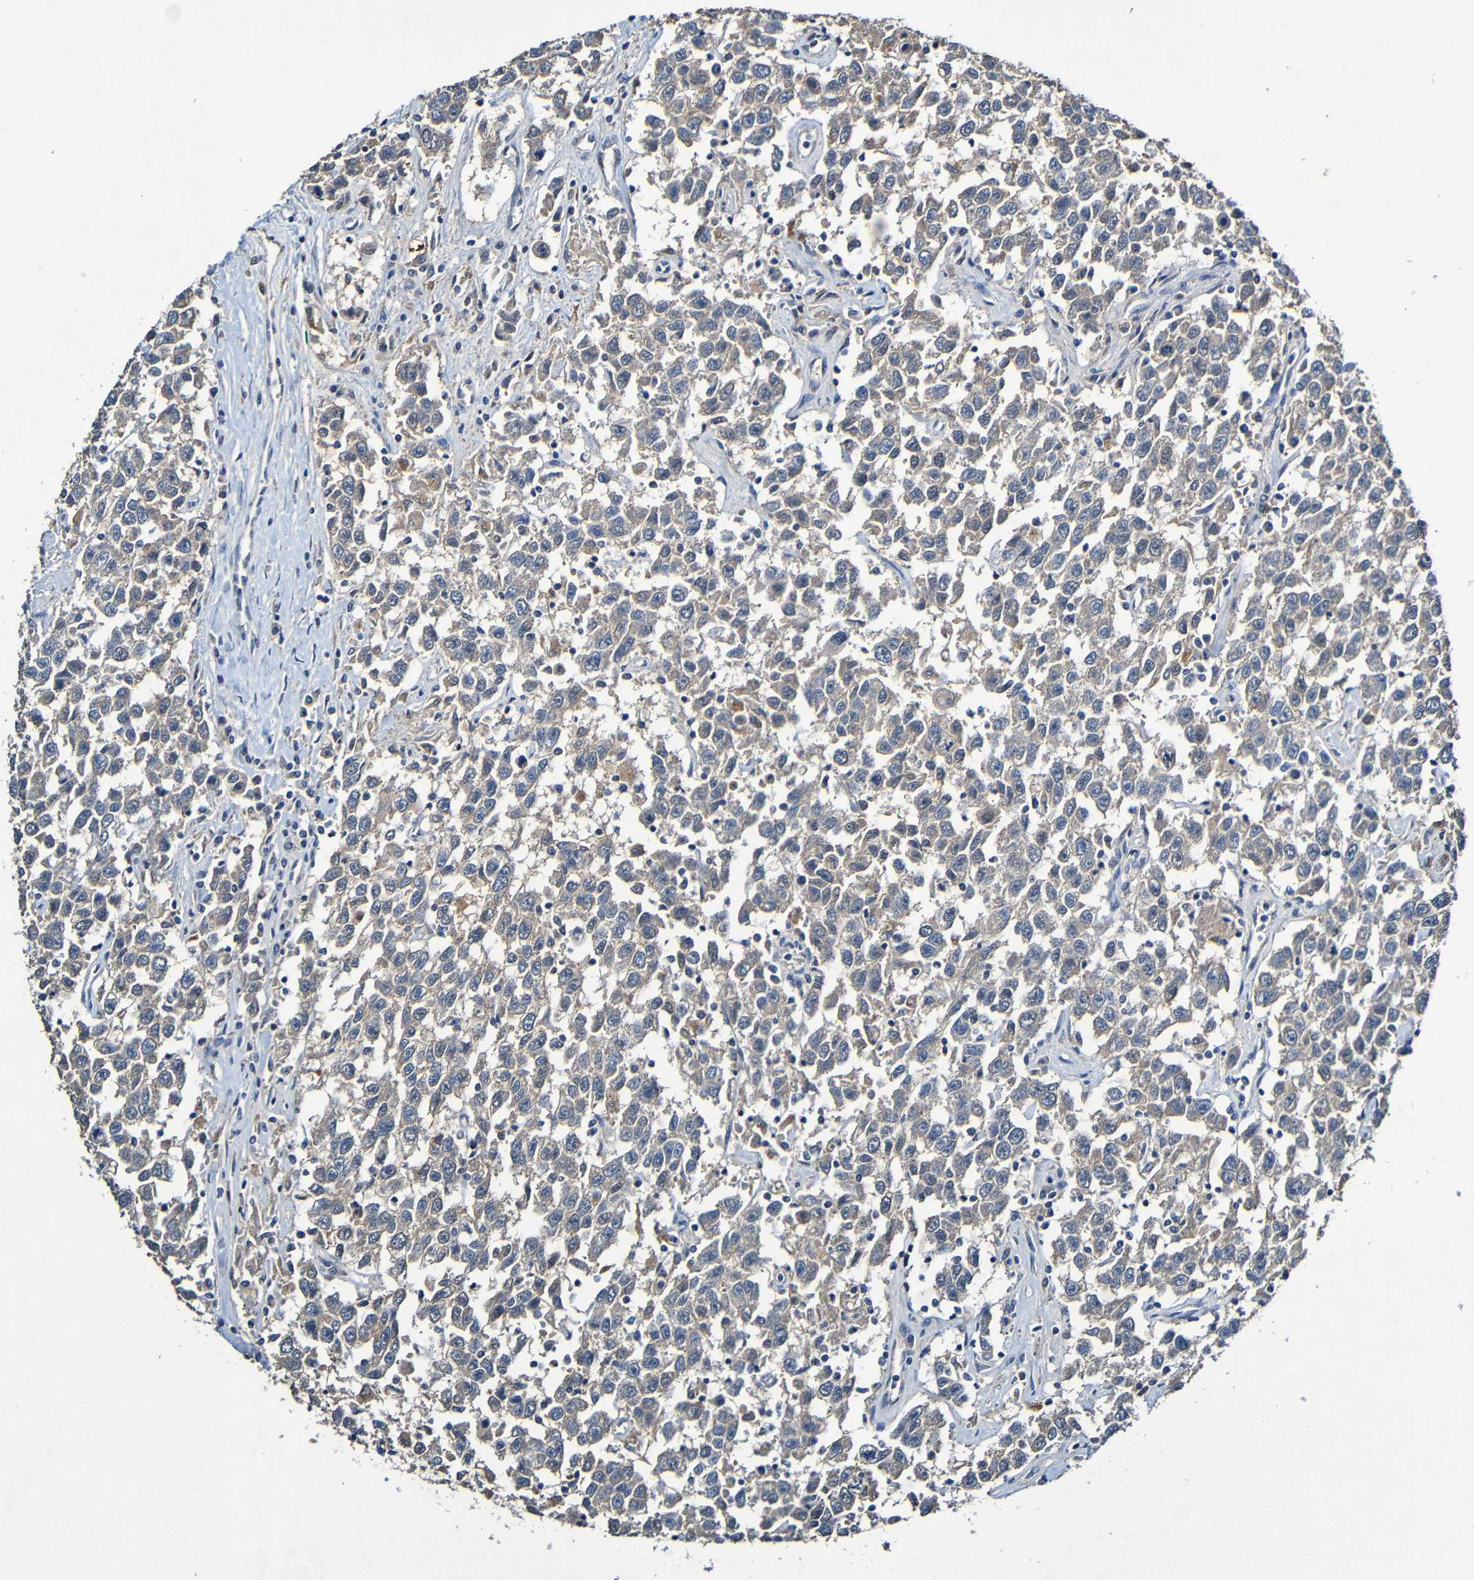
{"staining": {"intensity": "weak", "quantity": "<25%", "location": "cytoplasmic/membranous"}, "tissue": "testis cancer", "cell_type": "Tumor cells", "image_type": "cancer", "snomed": [{"axis": "morphology", "description": "Seminoma, NOS"}, {"axis": "topography", "description": "Testis"}], "caption": "The photomicrograph reveals no significant staining in tumor cells of testis cancer.", "gene": "LRRC70", "patient": {"sex": "male", "age": 41}}